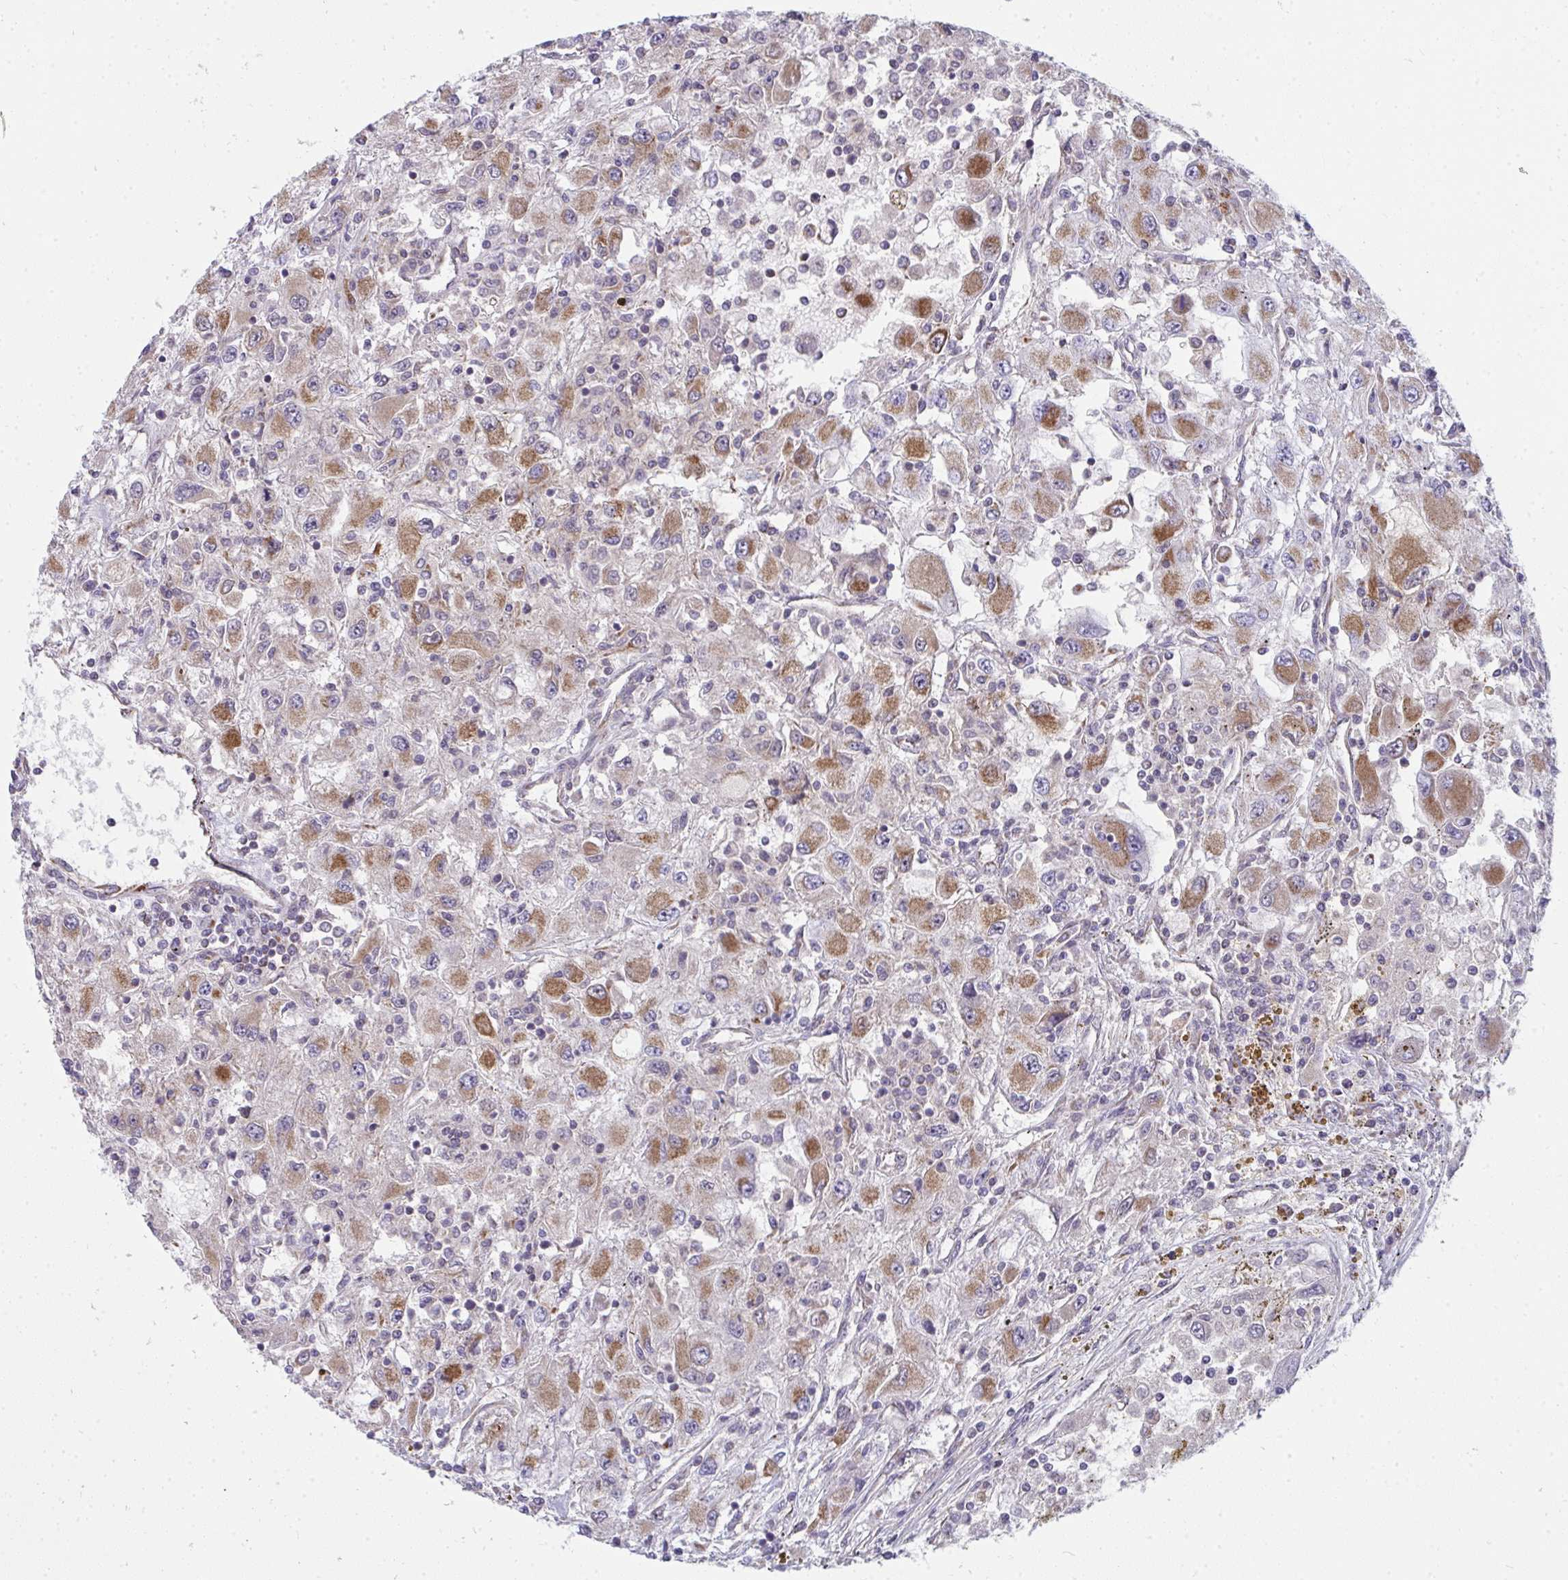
{"staining": {"intensity": "moderate", "quantity": "25%-75%", "location": "cytoplasmic/membranous"}, "tissue": "renal cancer", "cell_type": "Tumor cells", "image_type": "cancer", "snomed": [{"axis": "morphology", "description": "Adenocarcinoma, NOS"}, {"axis": "topography", "description": "Kidney"}], "caption": "An IHC histopathology image of tumor tissue is shown. Protein staining in brown highlights moderate cytoplasmic/membranous positivity in renal cancer within tumor cells.", "gene": "FAHD1", "patient": {"sex": "female", "age": 67}}